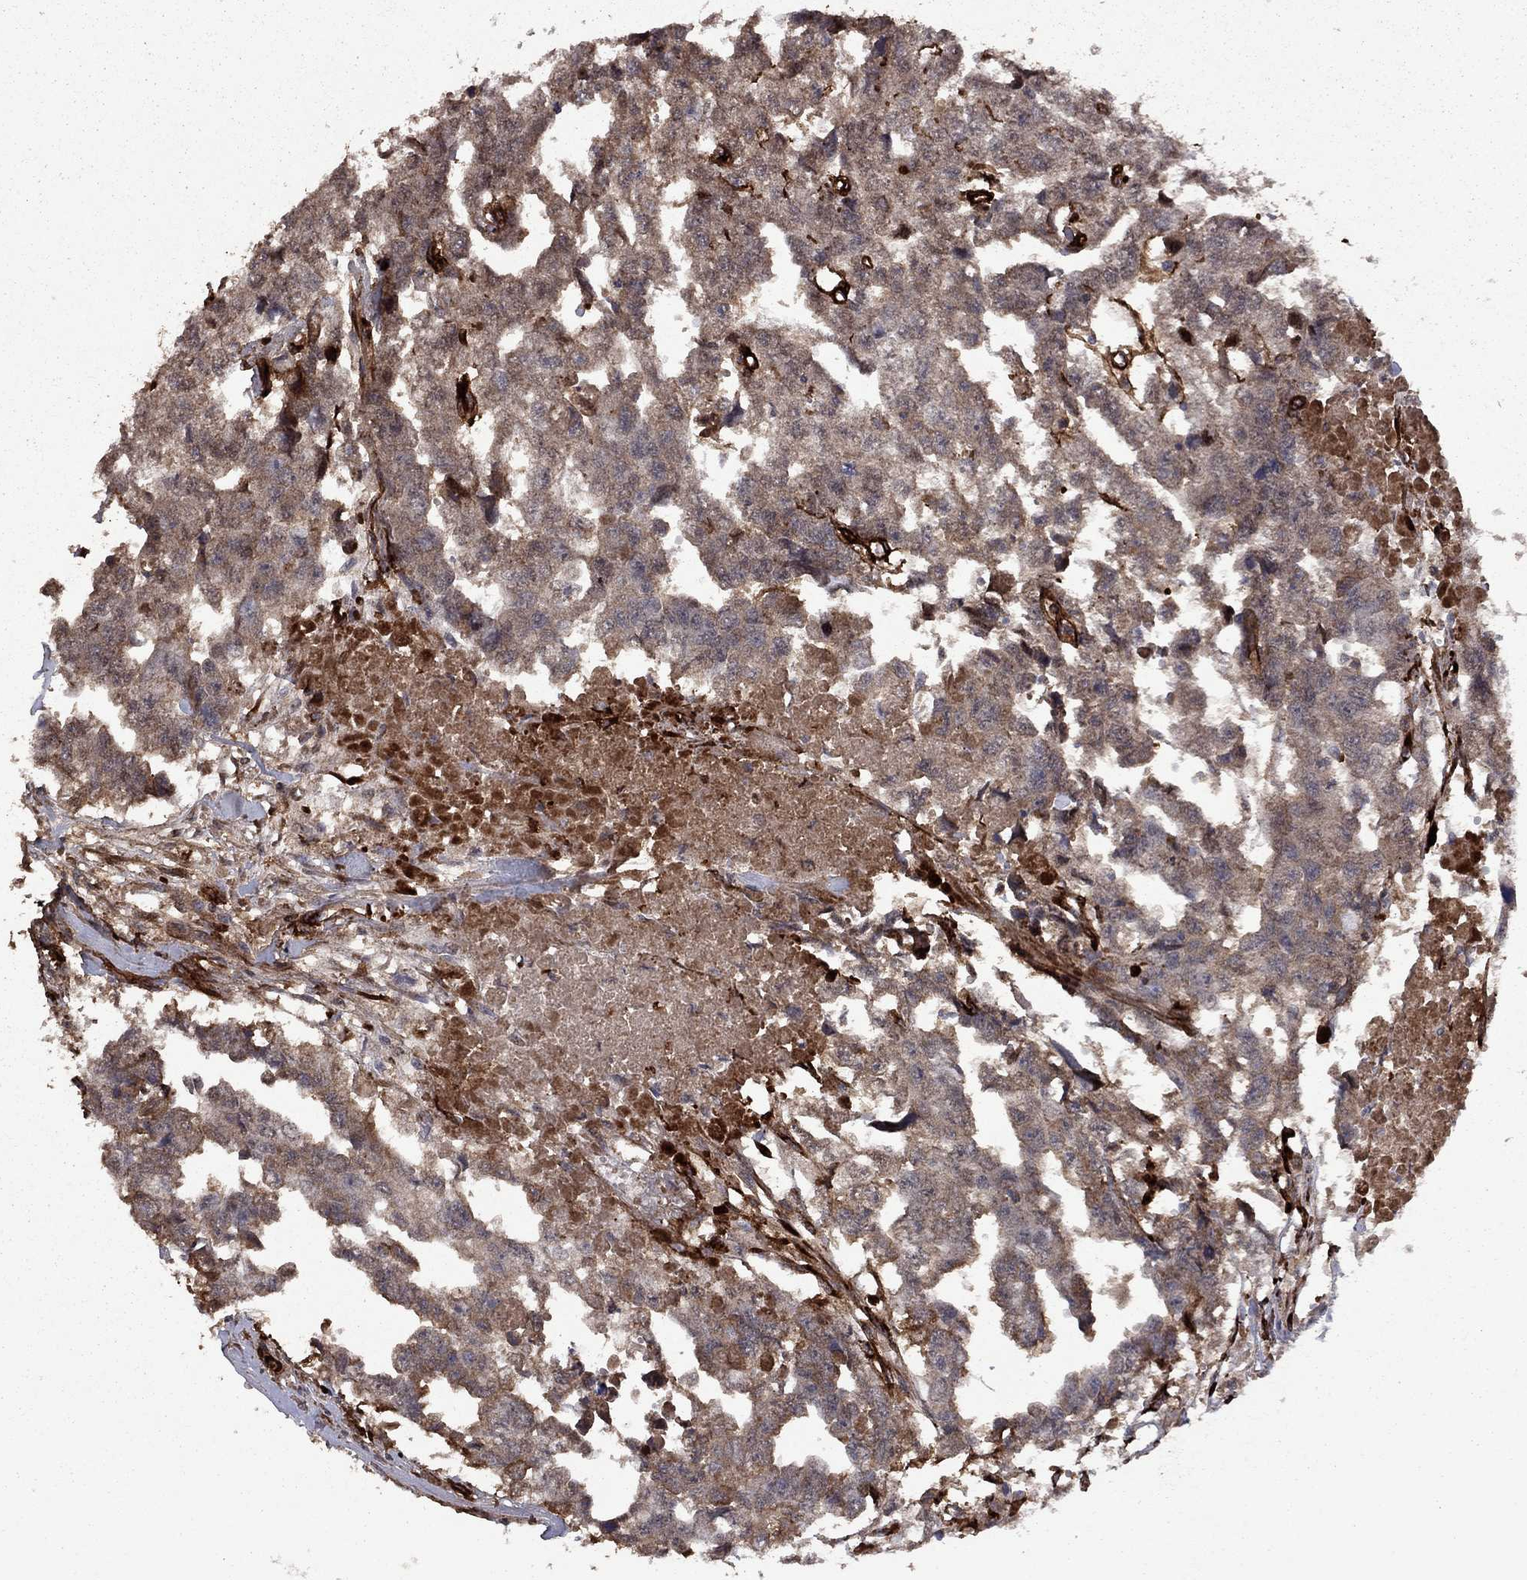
{"staining": {"intensity": "negative", "quantity": "none", "location": "none"}, "tissue": "testis cancer", "cell_type": "Tumor cells", "image_type": "cancer", "snomed": [{"axis": "morphology", "description": "Carcinoma, Embryonal, NOS"}, {"axis": "morphology", "description": "Teratoma, malignant, NOS"}, {"axis": "topography", "description": "Testis"}], "caption": "Protein analysis of testis cancer shows no significant staining in tumor cells.", "gene": "COL18A1", "patient": {"sex": "male", "age": 44}}